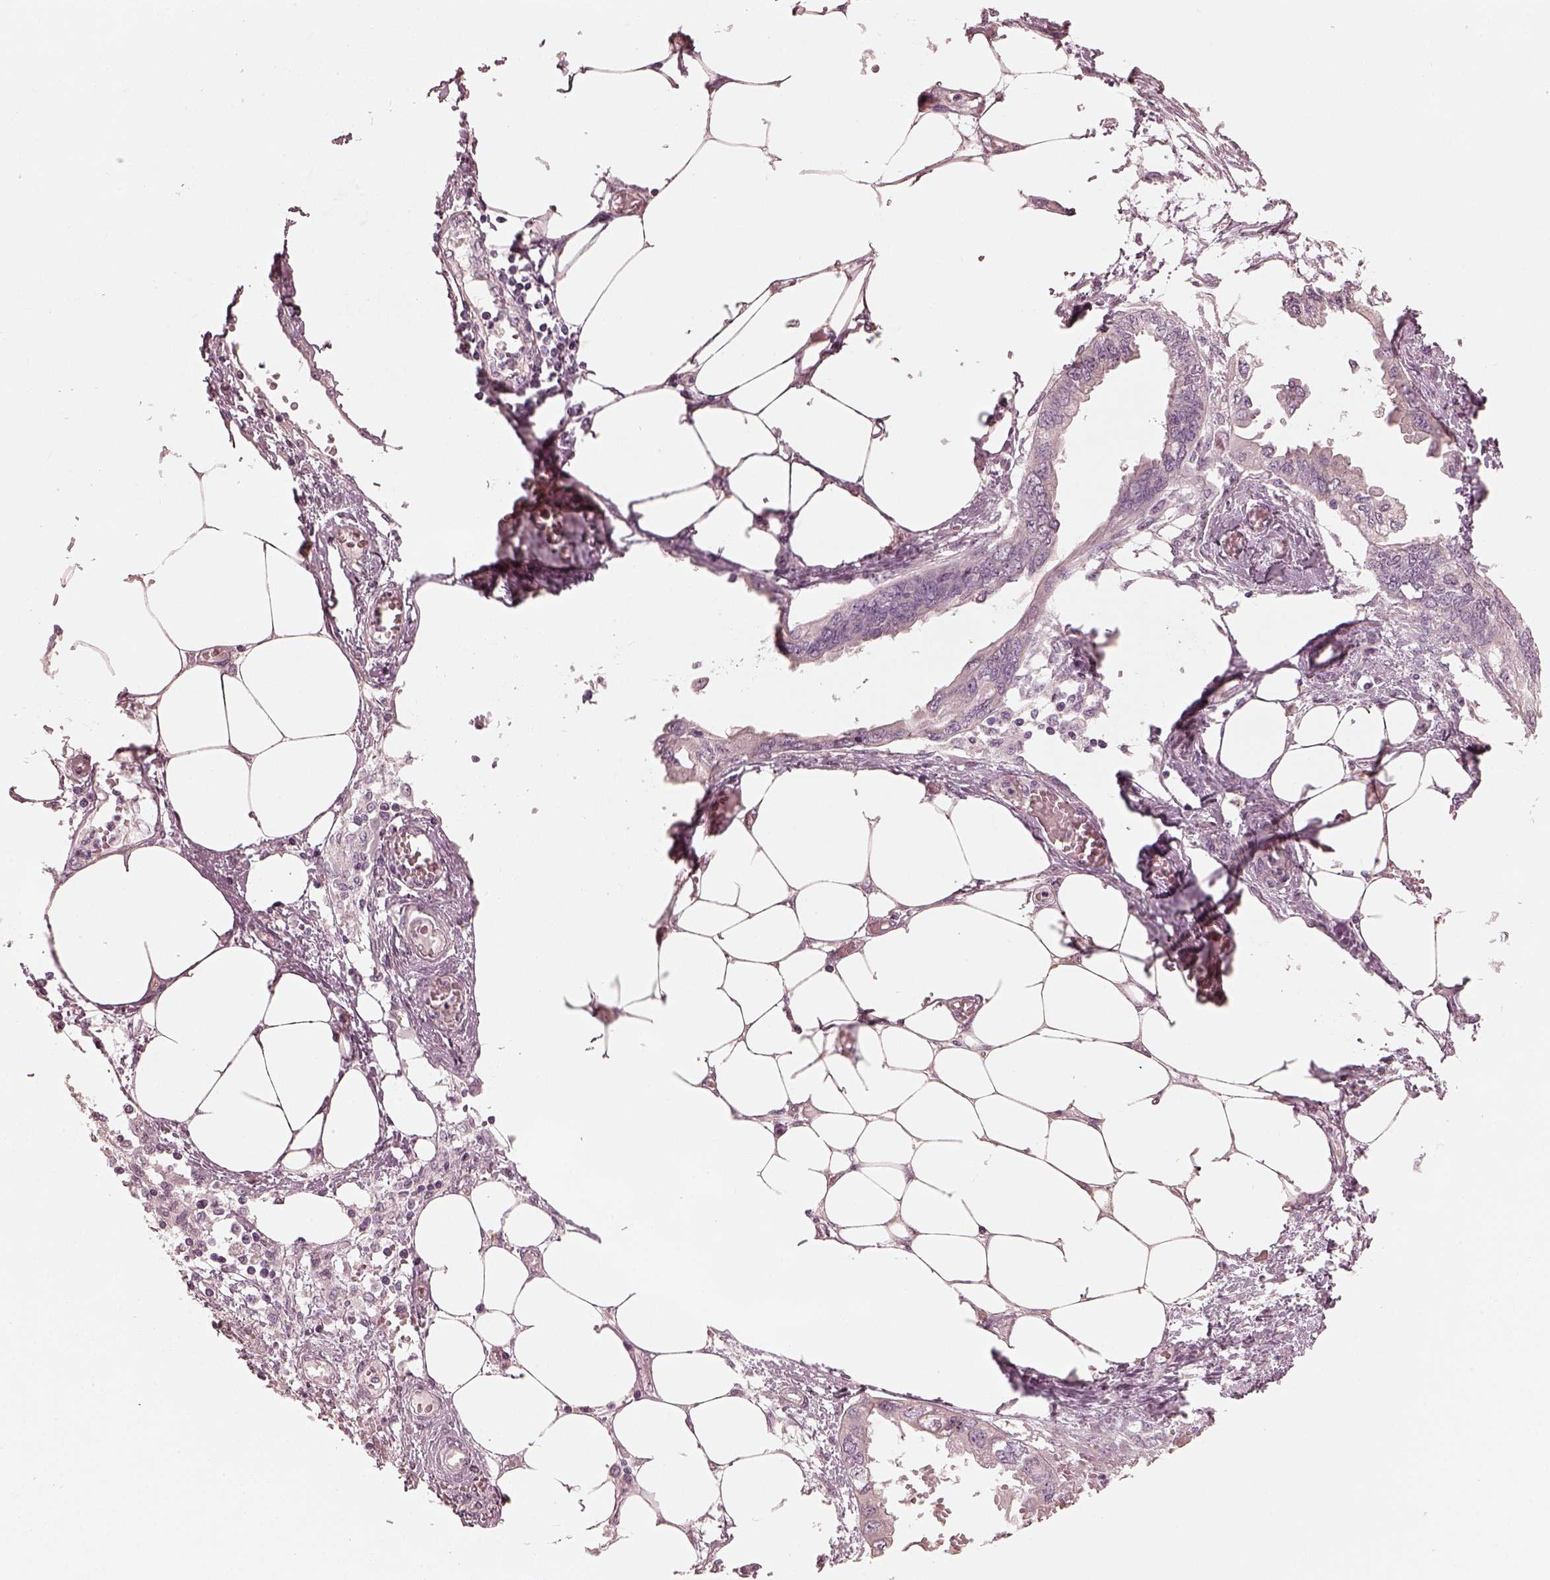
{"staining": {"intensity": "negative", "quantity": "none", "location": "none"}, "tissue": "endometrial cancer", "cell_type": "Tumor cells", "image_type": "cancer", "snomed": [{"axis": "morphology", "description": "Adenocarcinoma, NOS"}, {"axis": "morphology", "description": "Adenocarcinoma, metastatic, NOS"}, {"axis": "topography", "description": "Adipose tissue"}, {"axis": "topography", "description": "Endometrium"}], "caption": "Micrograph shows no significant protein positivity in tumor cells of endometrial cancer.", "gene": "OPTC", "patient": {"sex": "female", "age": 67}}